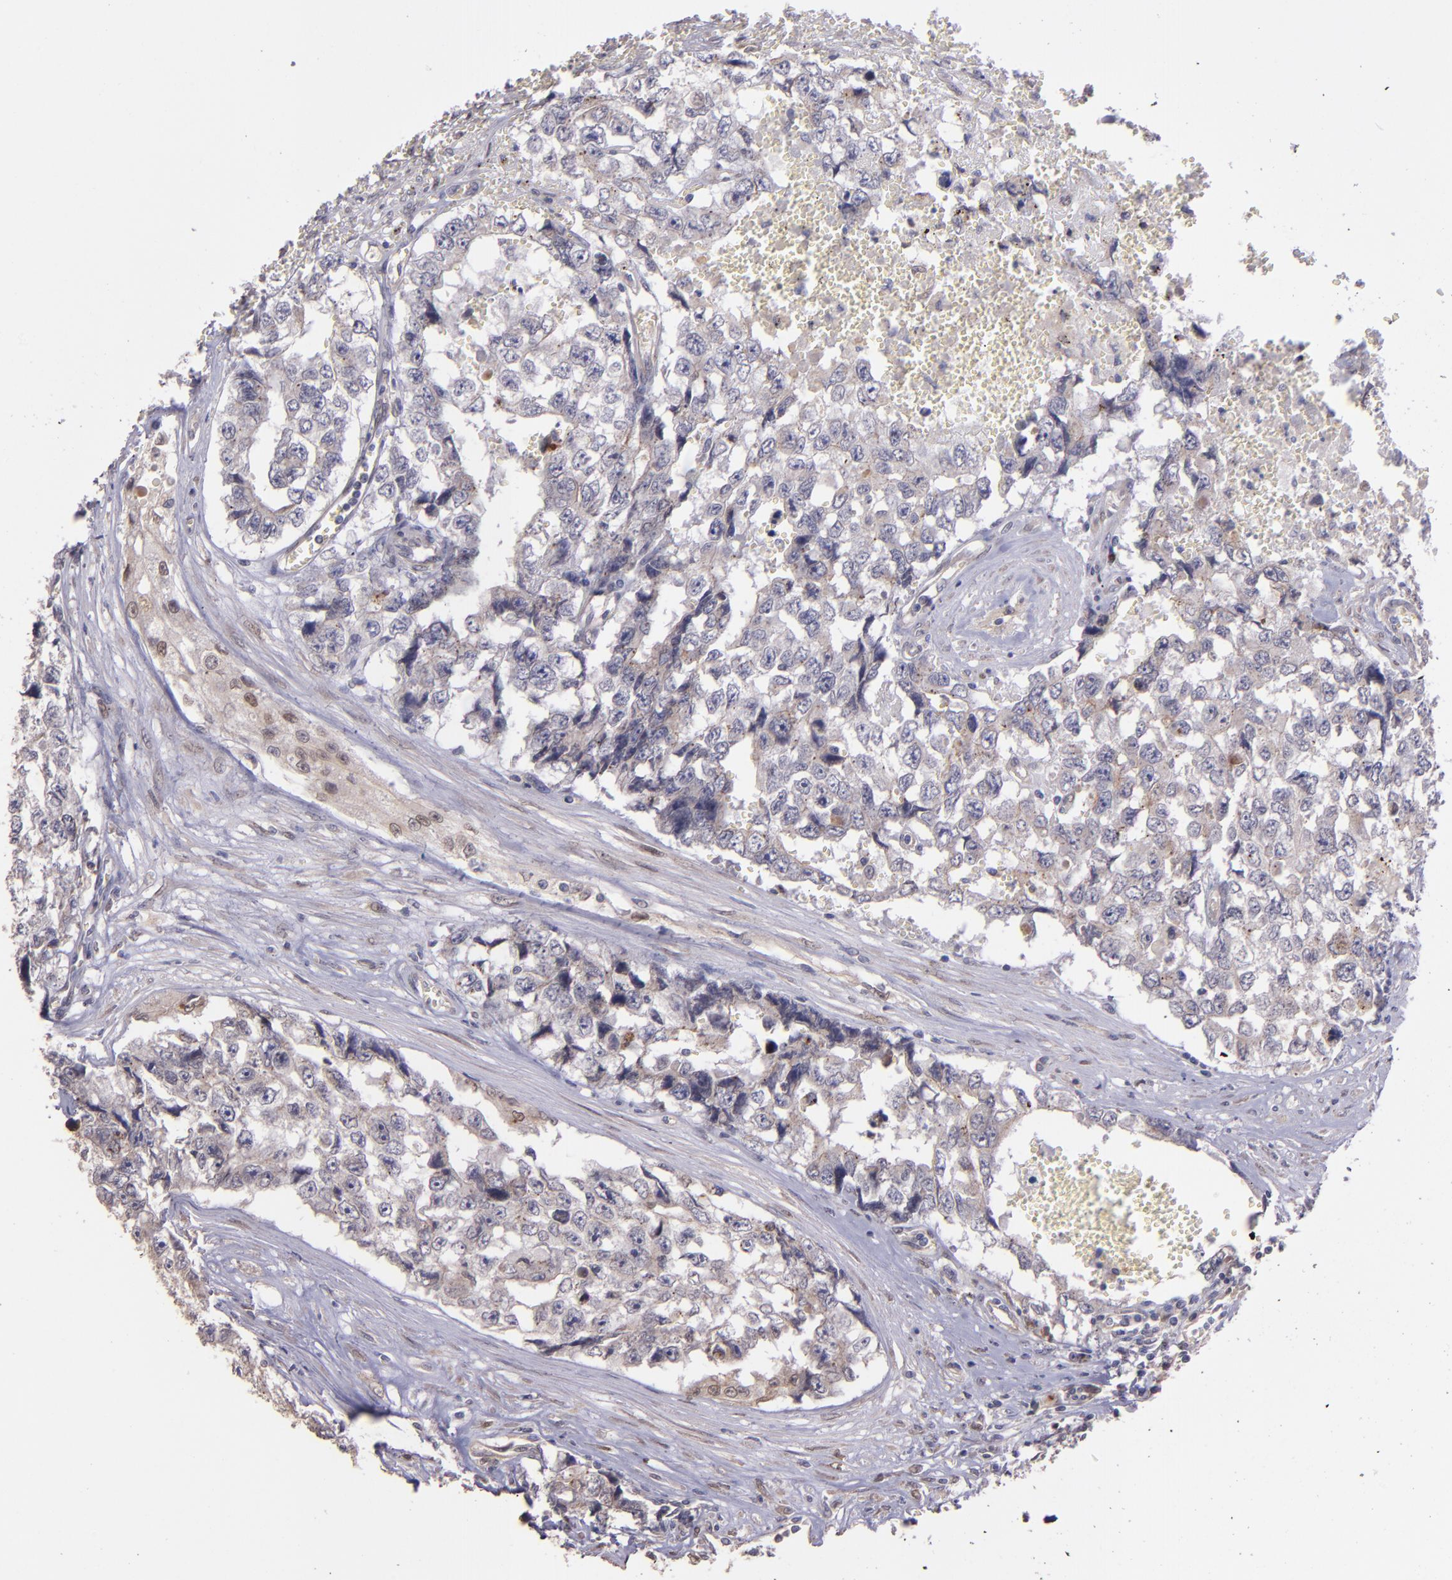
{"staining": {"intensity": "weak", "quantity": "25%-75%", "location": "cytoplasmic/membranous,nuclear"}, "tissue": "testis cancer", "cell_type": "Tumor cells", "image_type": "cancer", "snomed": [{"axis": "morphology", "description": "Carcinoma, Embryonal, NOS"}, {"axis": "topography", "description": "Testis"}], "caption": "IHC (DAB (3,3'-diaminobenzidine)) staining of human testis cancer reveals weak cytoplasmic/membranous and nuclear protein expression in approximately 25%-75% of tumor cells.", "gene": "NUP62CL", "patient": {"sex": "male", "age": 31}}